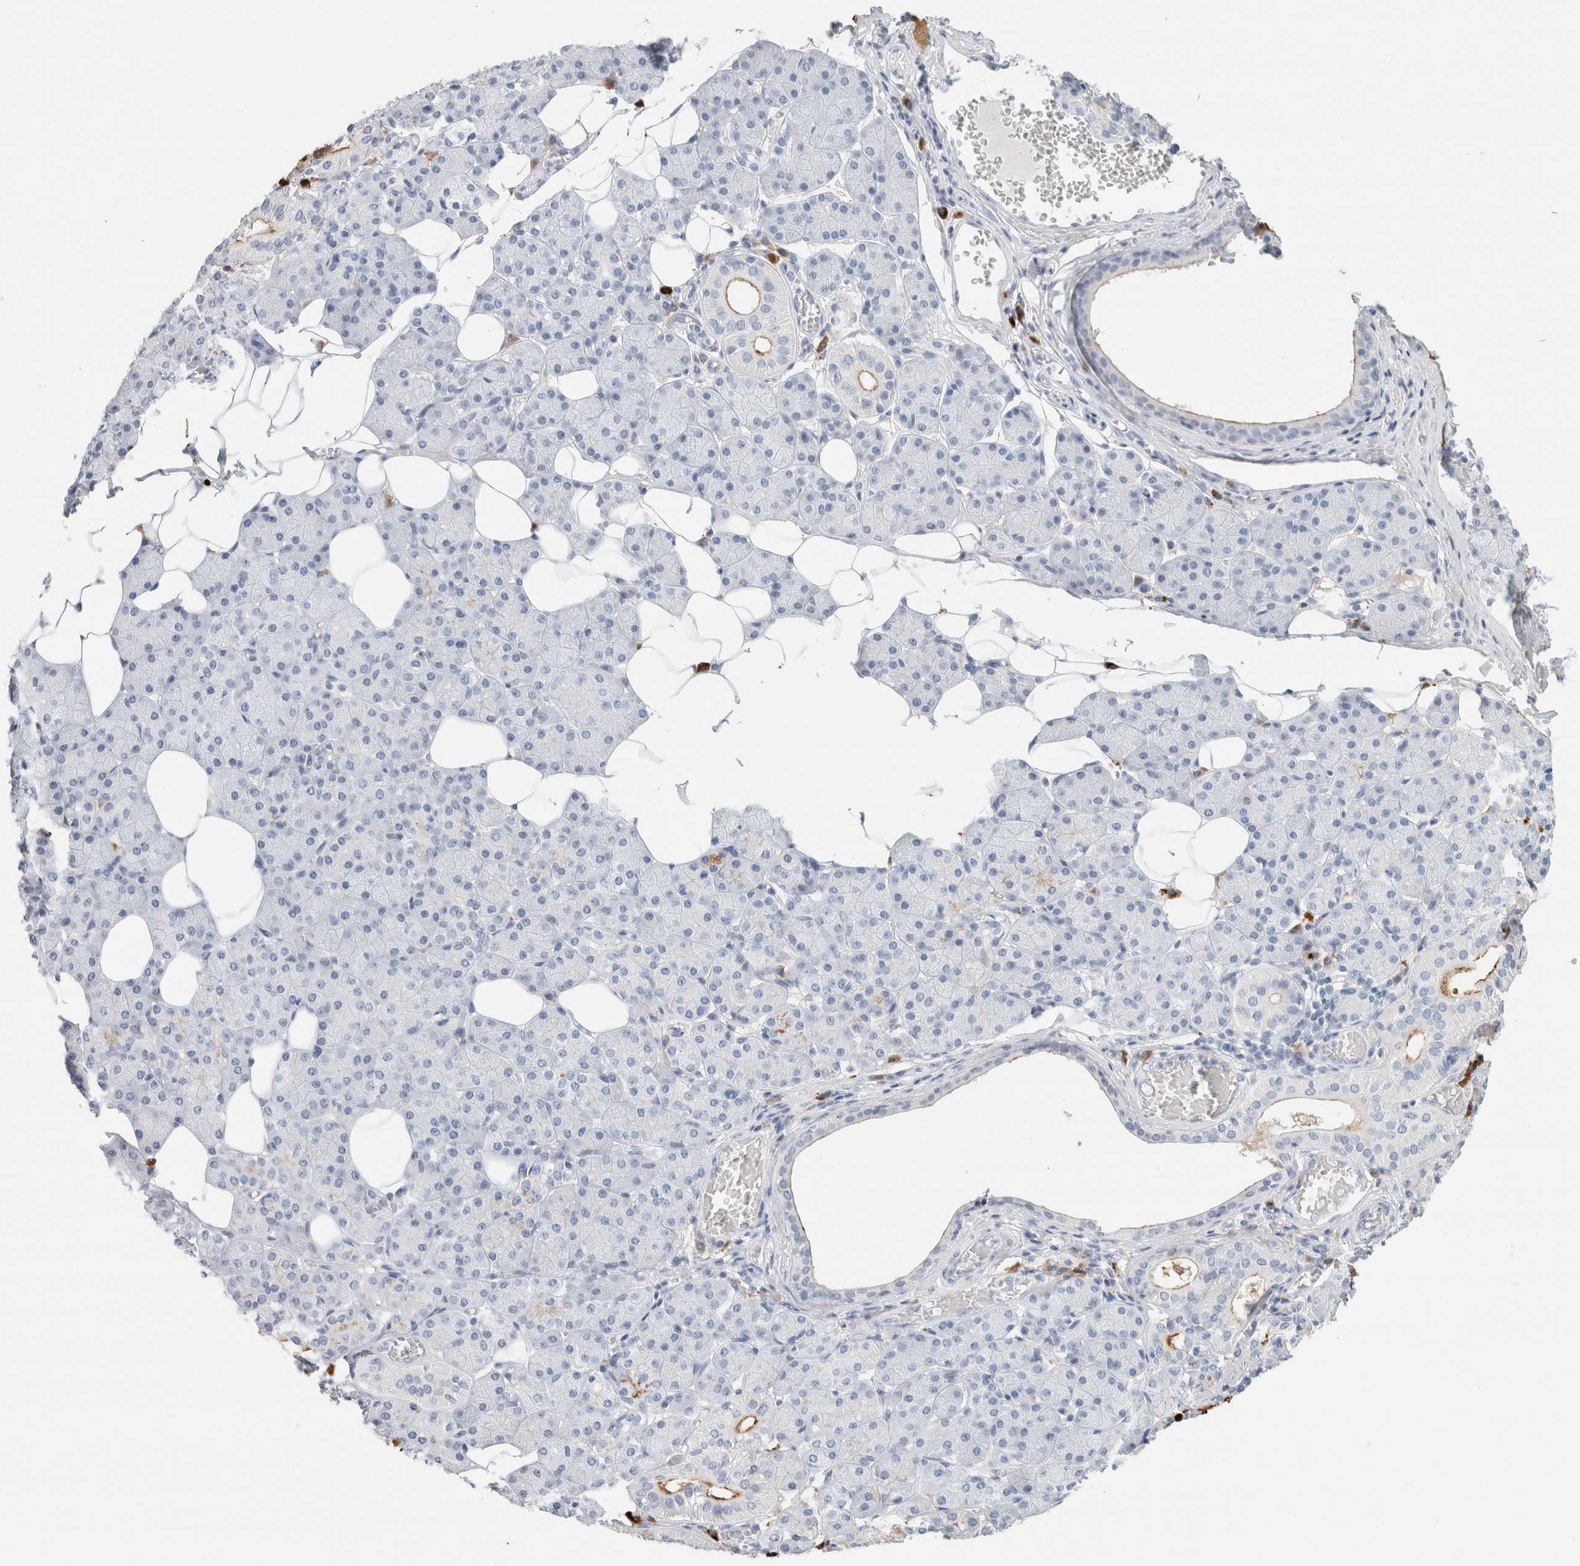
{"staining": {"intensity": "moderate", "quantity": "<25%", "location": "cytoplasmic/membranous"}, "tissue": "salivary gland", "cell_type": "Glandular cells", "image_type": "normal", "snomed": [{"axis": "morphology", "description": "Normal tissue, NOS"}, {"axis": "topography", "description": "Salivary gland"}], "caption": "This is a micrograph of immunohistochemistry (IHC) staining of unremarkable salivary gland, which shows moderate staining in the cytoplasmic/membranous of glandular cells.", "gene": "IL6", "patient": {"sex": "female", "age": 33}}